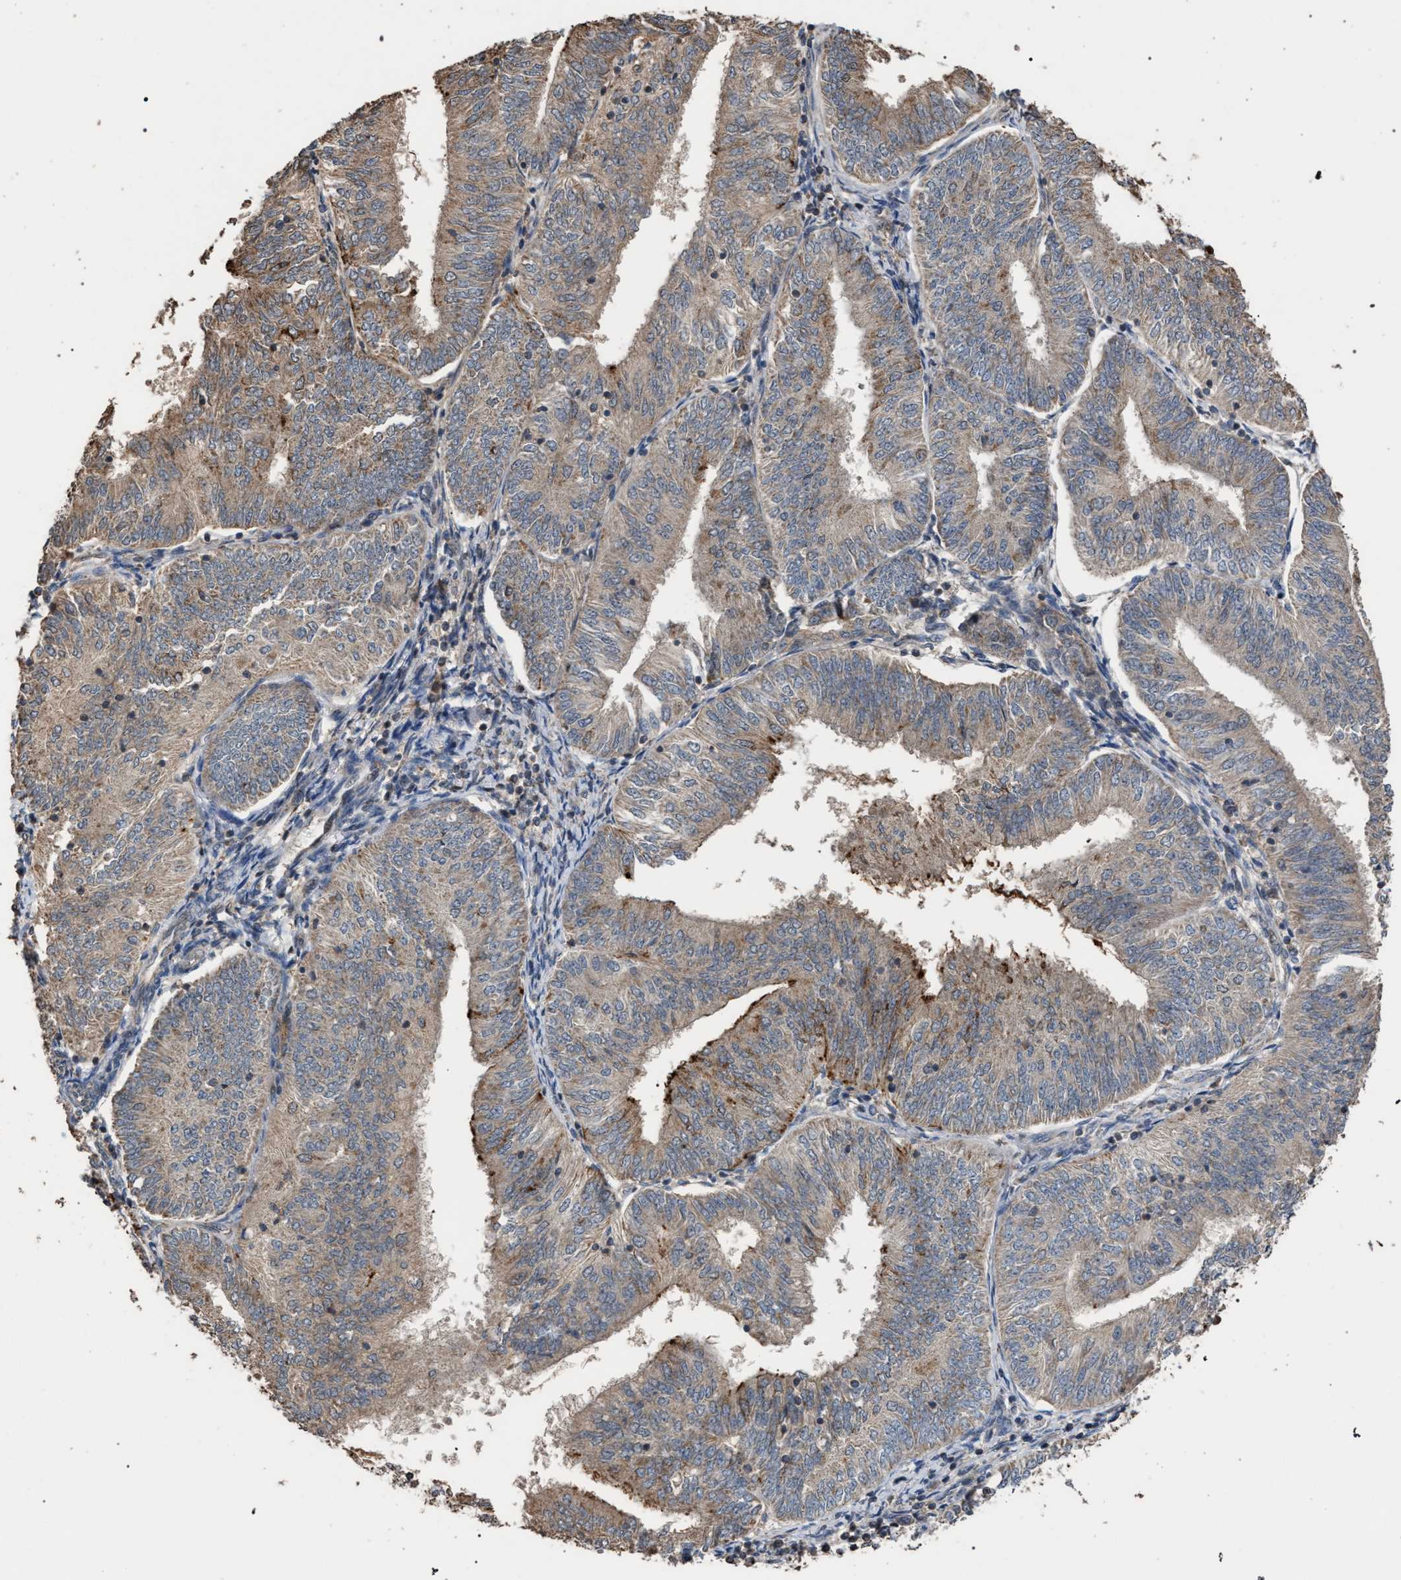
{"staining": {"intensity": "weak", "quantity": ">75%", "location": "cytoplasmic/membranous"}, "tissue": "endometrial cancer", "cell_type": "Tumor cells", "image_type": "cancer", "snomed": [{"axis": "morphology", "description": "Adenocarcinoma, NOS"}, {"axis": "topography", "description": "Endometrium"}], "caption": "A high-resolution micrograph shows immunohistochemistry (IHC) staining of adenocarcinoma (endometrial), which displays weak cytoplasmic/membranous positivity in about >75% of tumor cells. (DAB IHC with brightfield microscopy, high magnification).", "gene": "NAA35", "patient": {"sex": "female", "age": 58}}